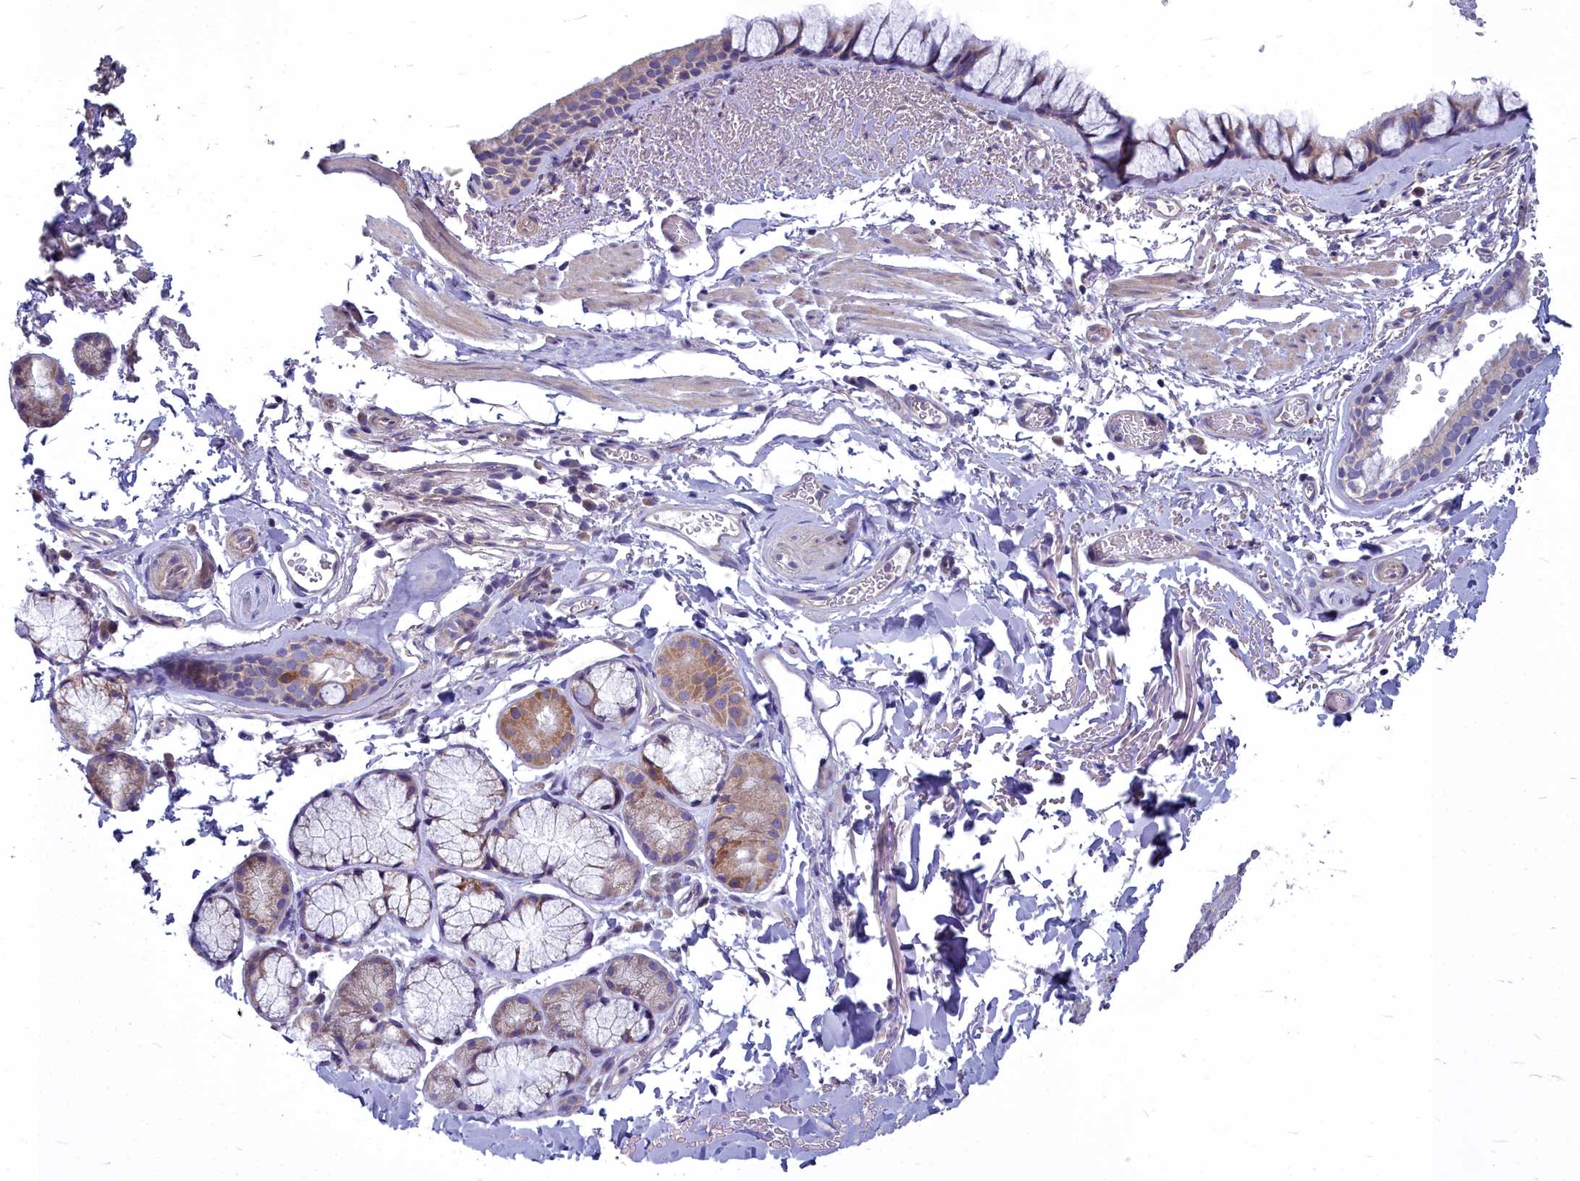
{"staining": {"intensity": "weak", "quantity": "<25%", "location": "cytoplasmic/membranous"}, "tissue": "bronchus", "cell_type": "Respiratory epithelial cells", "image_type": "normal", "snomed": [{"axis": "morphology", "description": "Normal tissue, NOS"}, {"axis": "topography", "description": "Bronchus"}], "caption": "Image shows no significant protein positivity in respiratory epithelial cells of benign bronchus.", "gene": "COX20", "patient": {"sex": "male", "age": 65}}